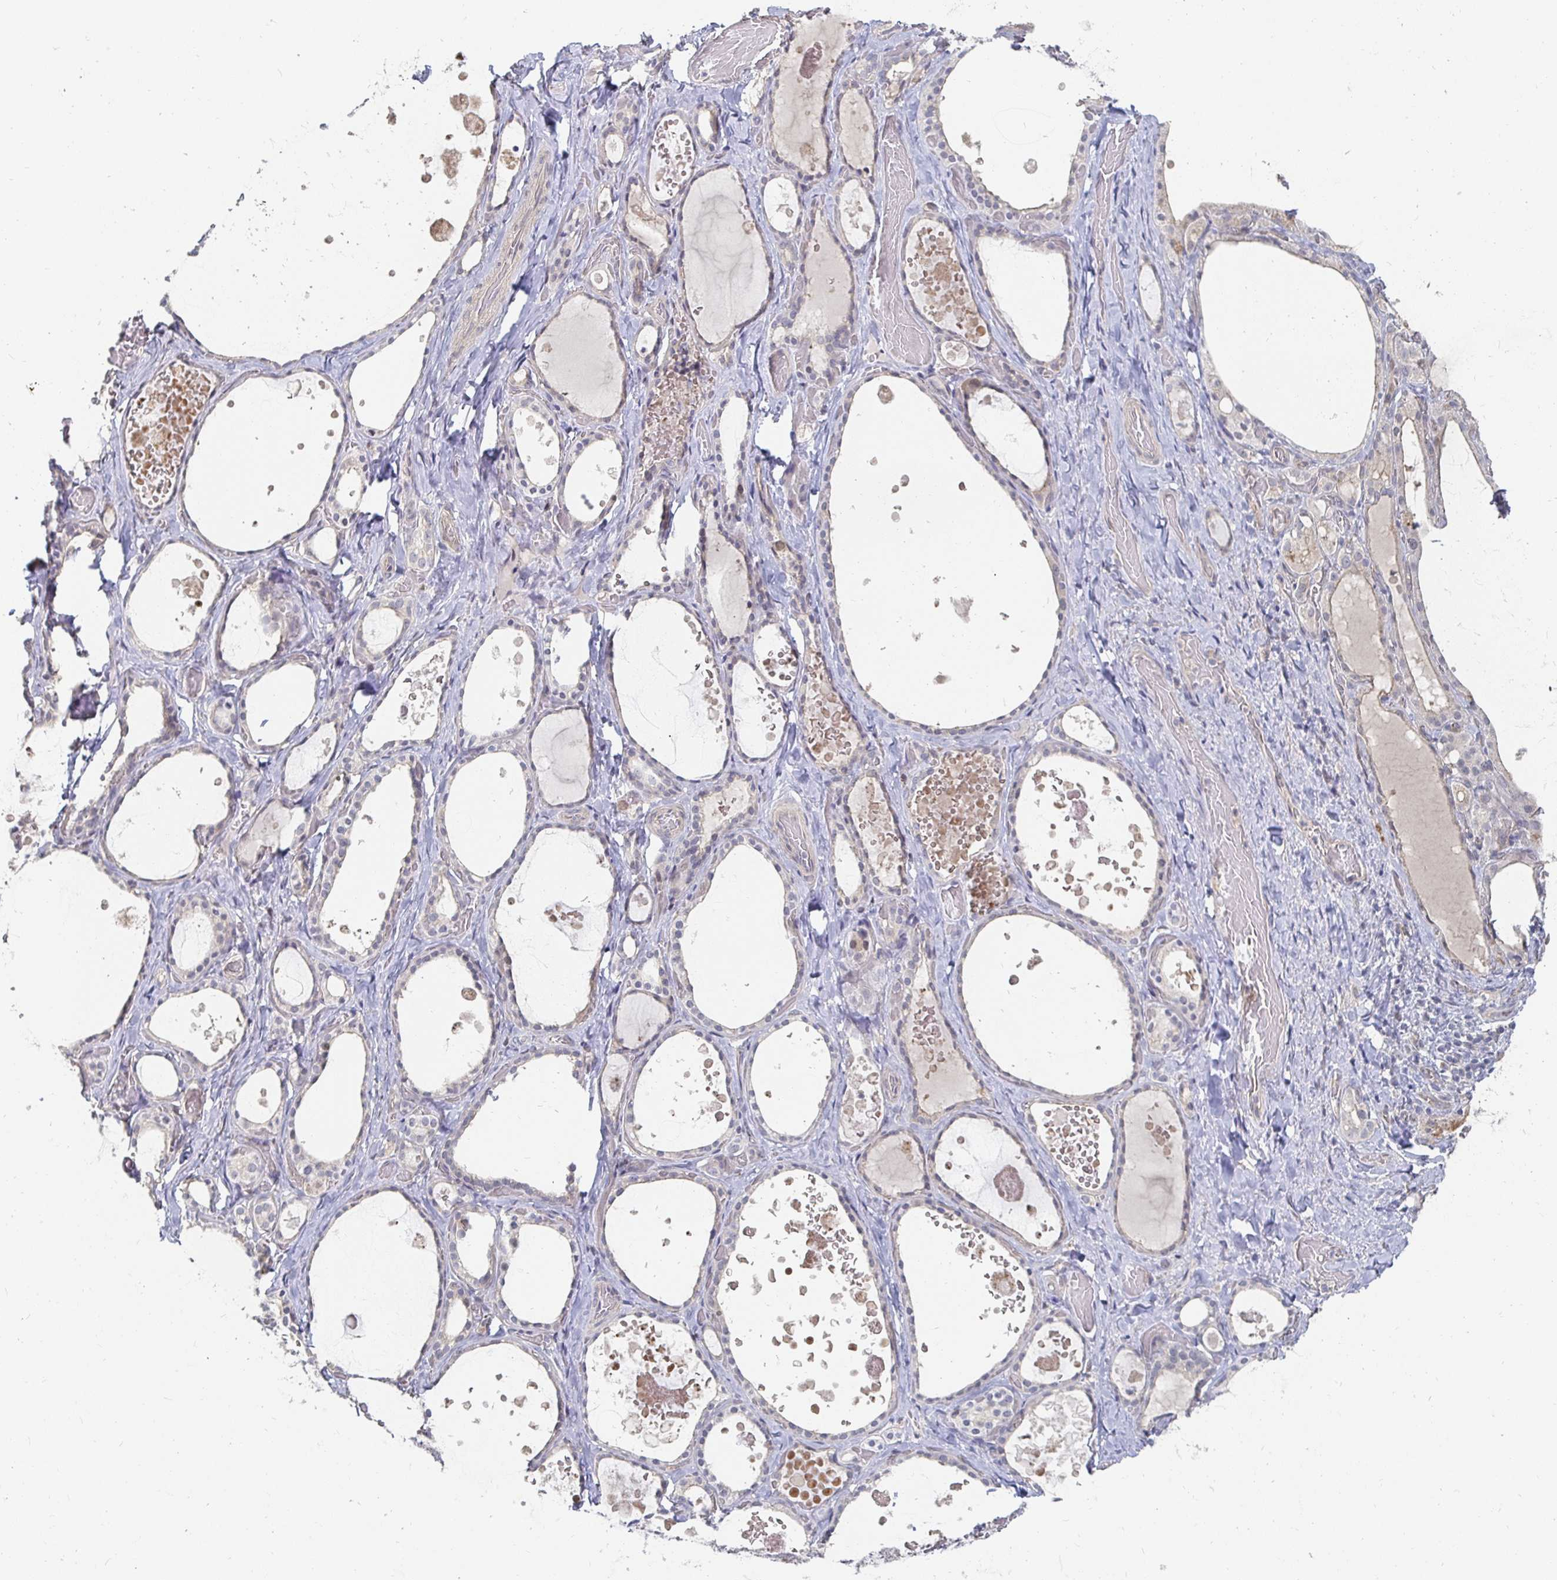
{"staining": {"intensity": "negative", "quantity": "none", "location": "none"}, "tissue": "thyroid gland", "cell_type": "Glandular cells", "image_type": "normal", "snomed": [{"axis": "morphology", "description": "Normal tissue, NOS"}, {"axis": "topography", "description": "Thyroid gland"}], "caption": "DAB immunohistochemical staining of benign thyroid gland reveals no significant staining in glandular cells. (DAB (3,3'-diaminobenzidine) IHC visualized using brightfield microscopy, high magnification).", "gene": "MEIS1", "patient": {"sex": "female", "age": 56}}